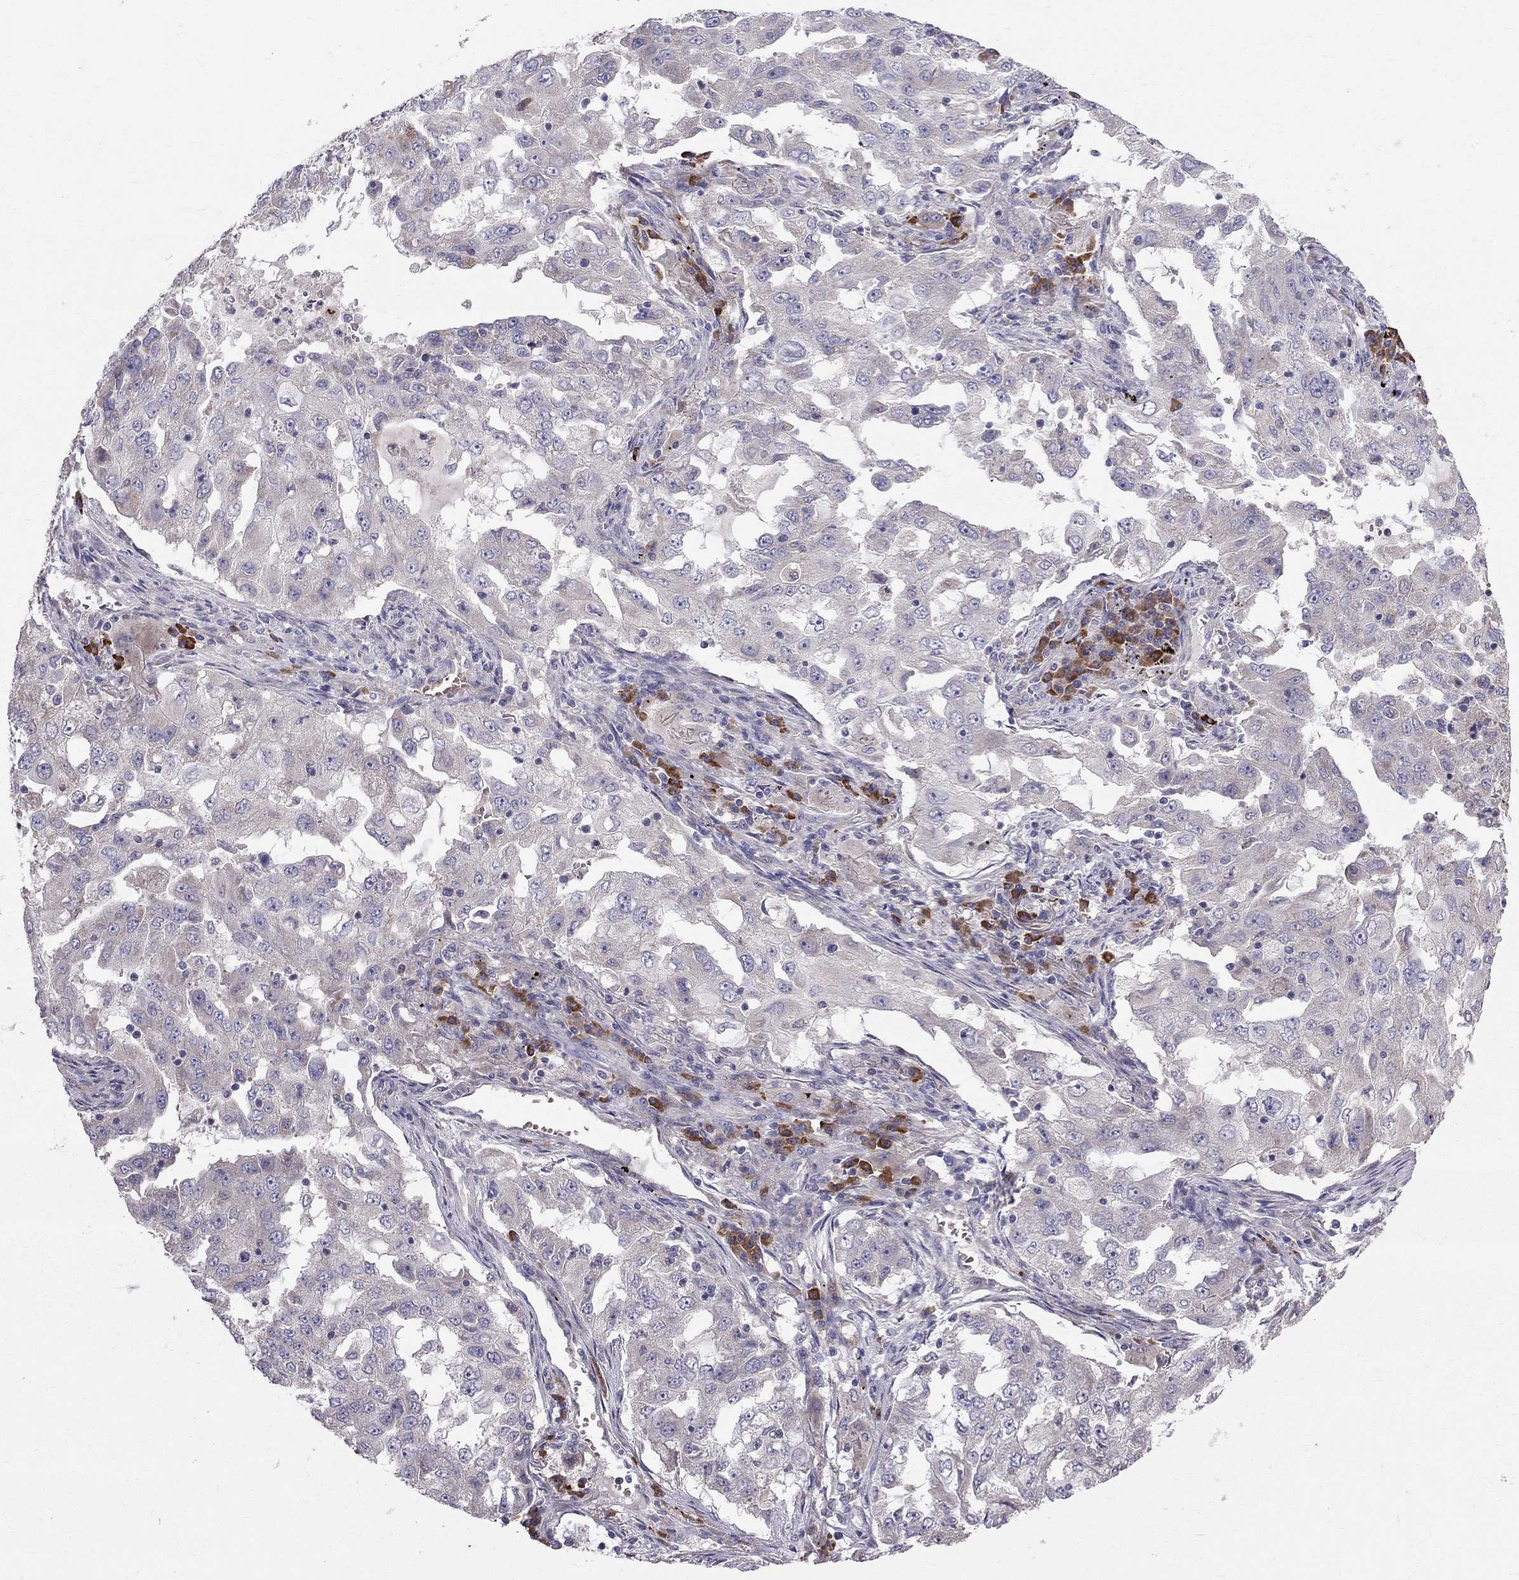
{"staining": {"intensity": "negative", "quantity": "none", "location": "none"}, "tissue": "lung cancer", "cell_type": "Tumor cells", "image_type": "cancer", "snomed": [{"axis": "morphology", "description": "Adenocarcinoma, NOS"}, {"axis": "topography", "description": "Lung"}], "caption": "This photomicrograph is of lung cancer (adenocarcinoma) stained with immunohistochemistry to label a protein in brown with the nuclei are counter-stained blue. There is no staining in tumor cells.", "gene": "PIK3CG", "patient": {"sex": "female", "age": 61}}